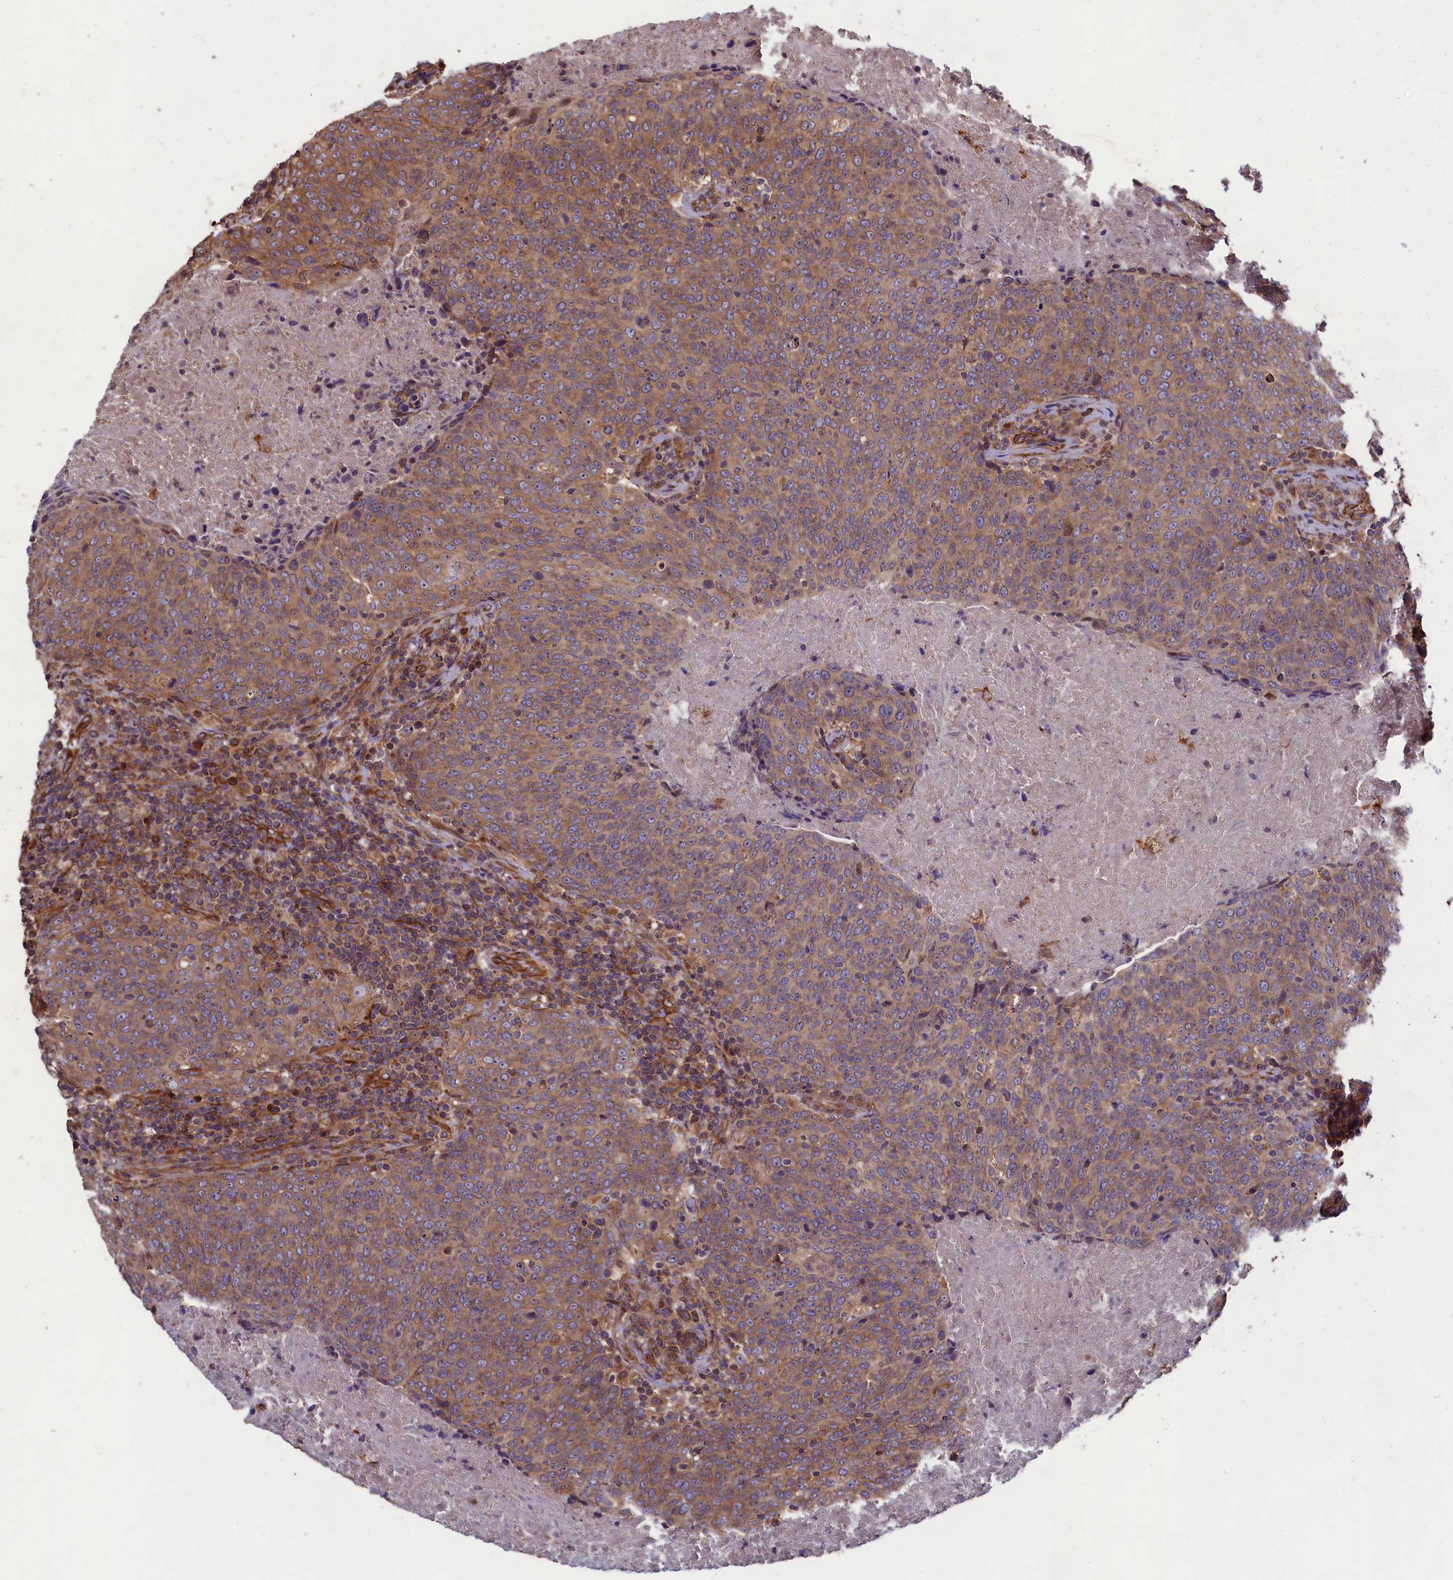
{"staining": {"intensity": "moderate", "quantity": "25%-75%", "location": "cytoplasmic/membranous"}, "tissue": "head and neck cancer", "cell_type": "Tumor cells", "image_type": "cancer", "snomed": [{"axis": "morphology", "description": "Squamous cell carcinoma, NOS"}, {"axis": "morphology", "description": "Squamous cell carcinoma, metastatic, NOS"}, {"axis": "topography", "description": "Lymph node"}, {"axis": "topography", "description": "Head-Neck"}], "caption": "Moderate cytoplasmic/membranous staining is identified in approximately 25%-75% of tumor cells in head and neck cancer.", "gene": "CCDC124", "patient": {"sex": "male", "age": 62}}